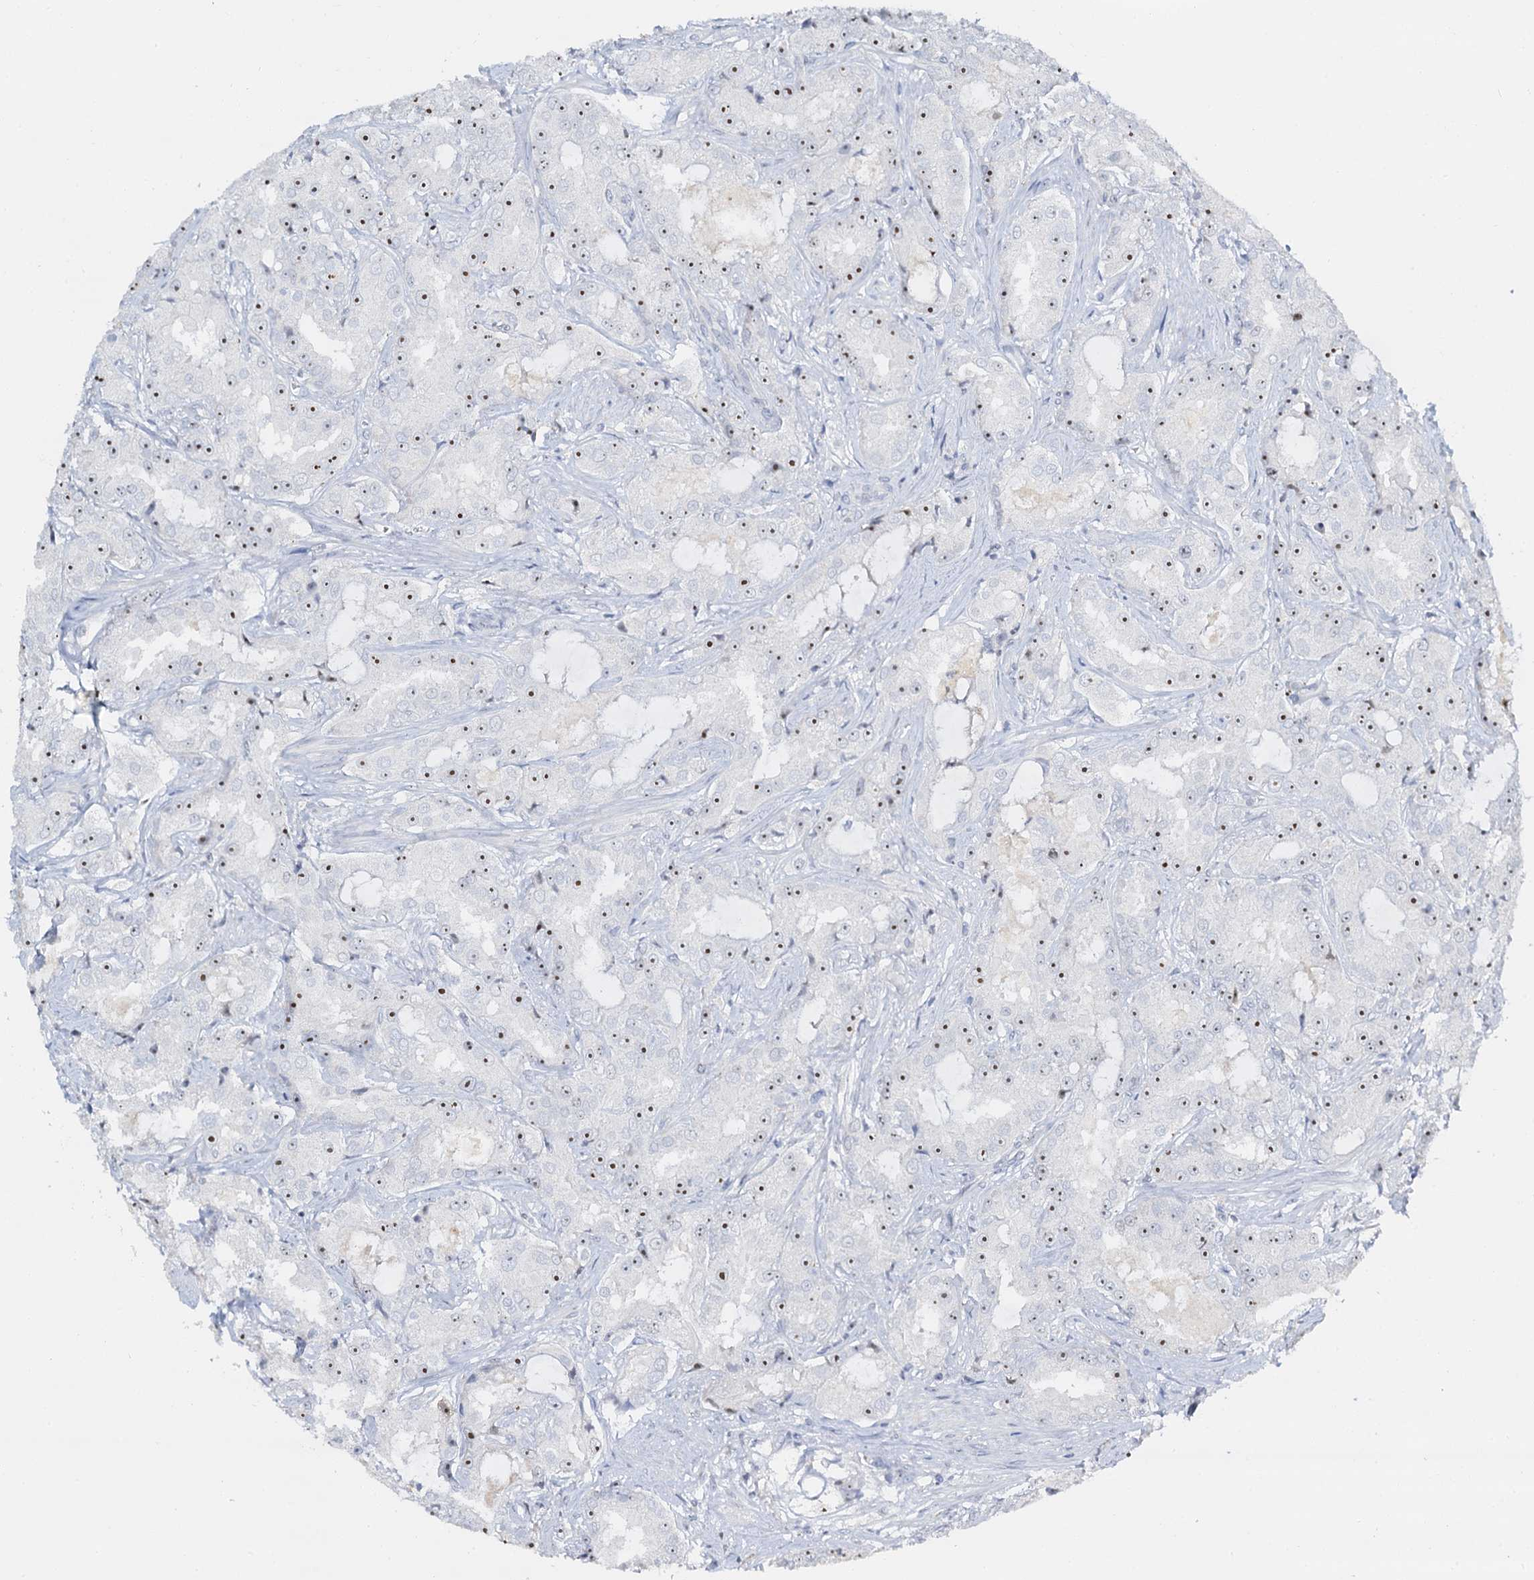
{"staining": {"intensity": "moderate", "quantity": "25%-75%", "location": "nuclear"}, "tissue": "prostate cancer", "cell_type": "Tumor cells", "image_type": "cancer", "snomed": [{"axis": "morphology", "description": "Adenocarcinoma, High grade"}, {"axis": "topography", "description": "Prostate"}], "caption": "Tumor cells reveal medium levels of moderate nuclear positivity in about 25%-75% of cells in human prostate adenocarcinoma (high-grade).", "gene": "NOP2", "patient": {"sex": "male", "age": 73}}